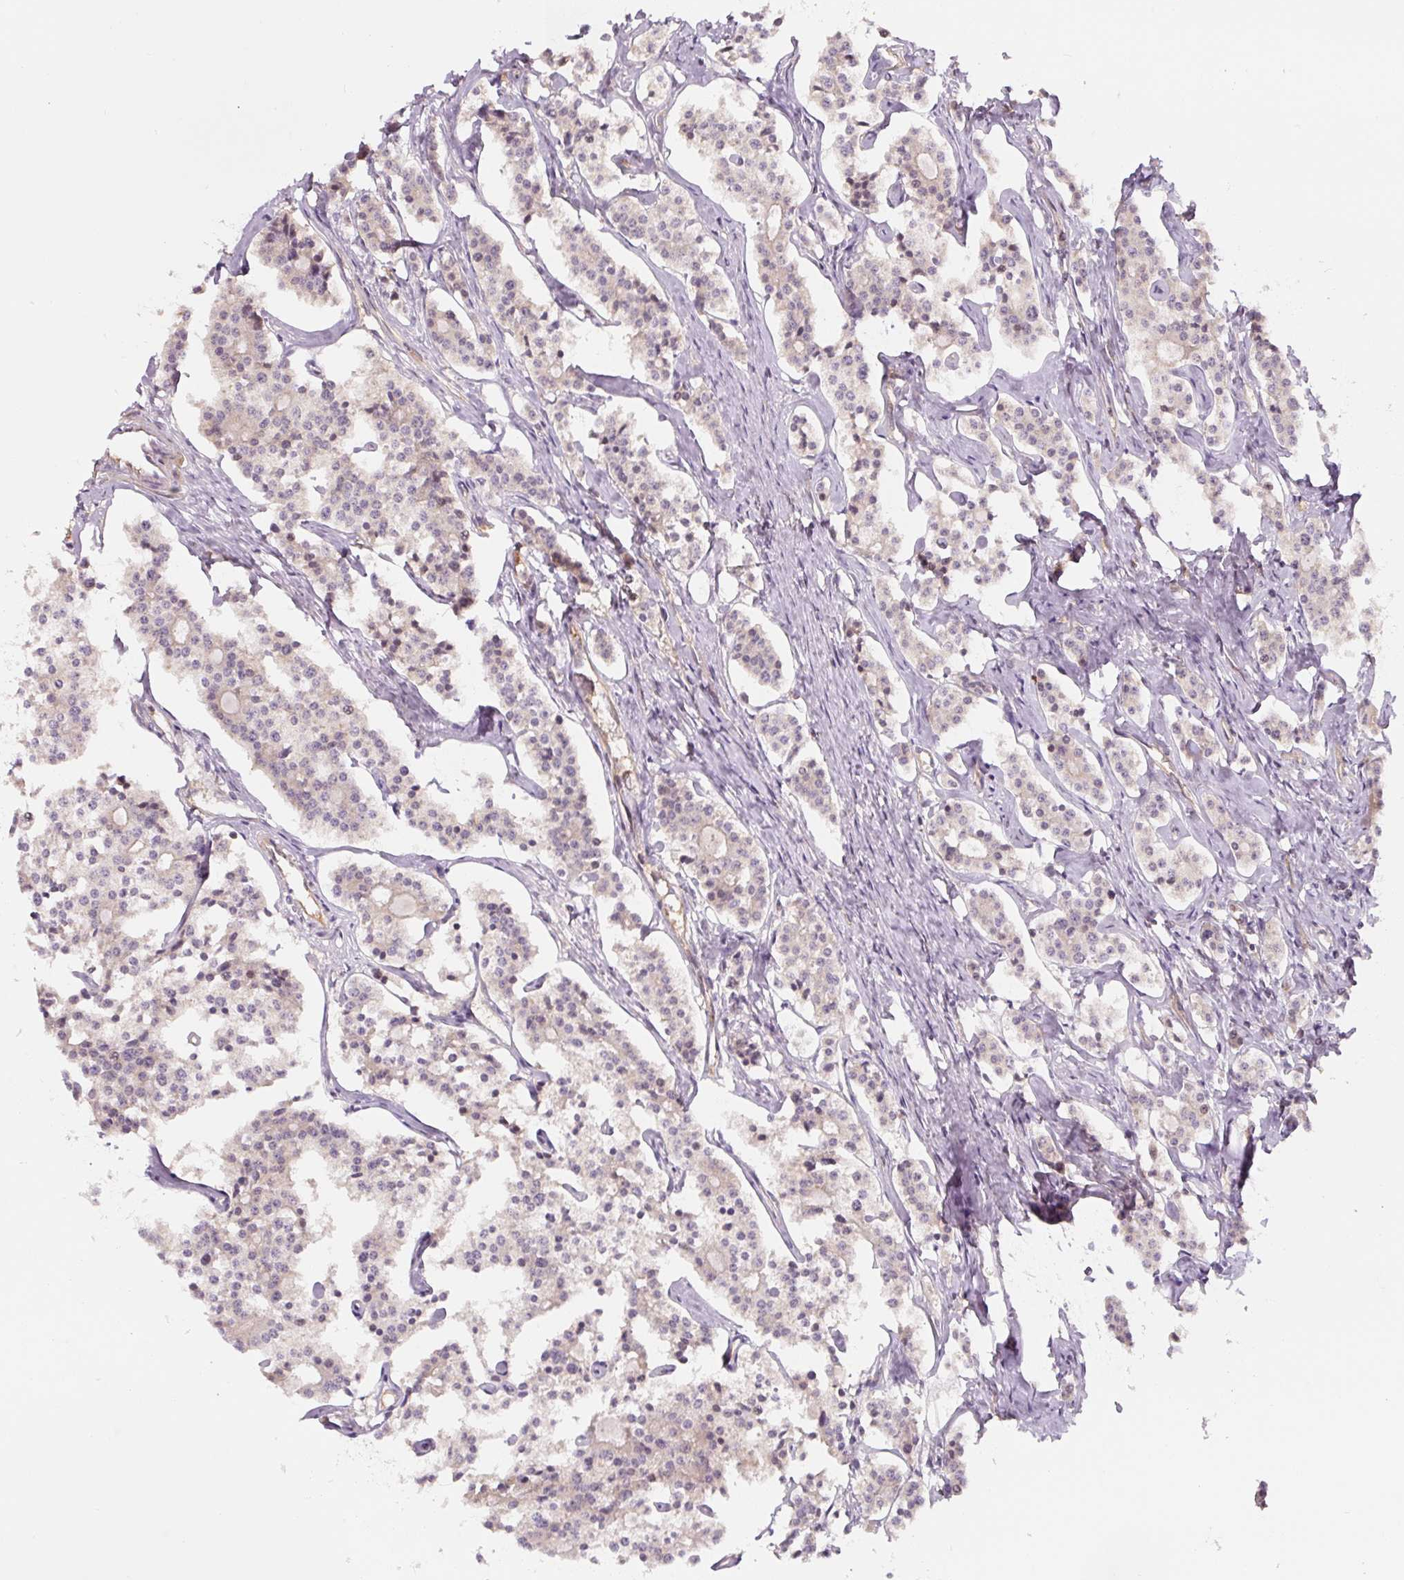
{"staining": {"intensity": "weak", "quantity": "25%-75%", "location": "nuclear"}, "tissue": "carcinoid", "cell_type": "Tumor cells", "image_type": "cancer", "snomed": [{"axis": "morphology", "description": "Carcinoid, malignant, NOS"}, {"axis": "topography", "description": "Small intestine"}], "caption": "A histopathology image of carcinoid stained for a protein reveals weak nuclear brown staining in tumor cells.", "gene": "PWWP3B", "patient": {"sex": "male", "age": 63}}